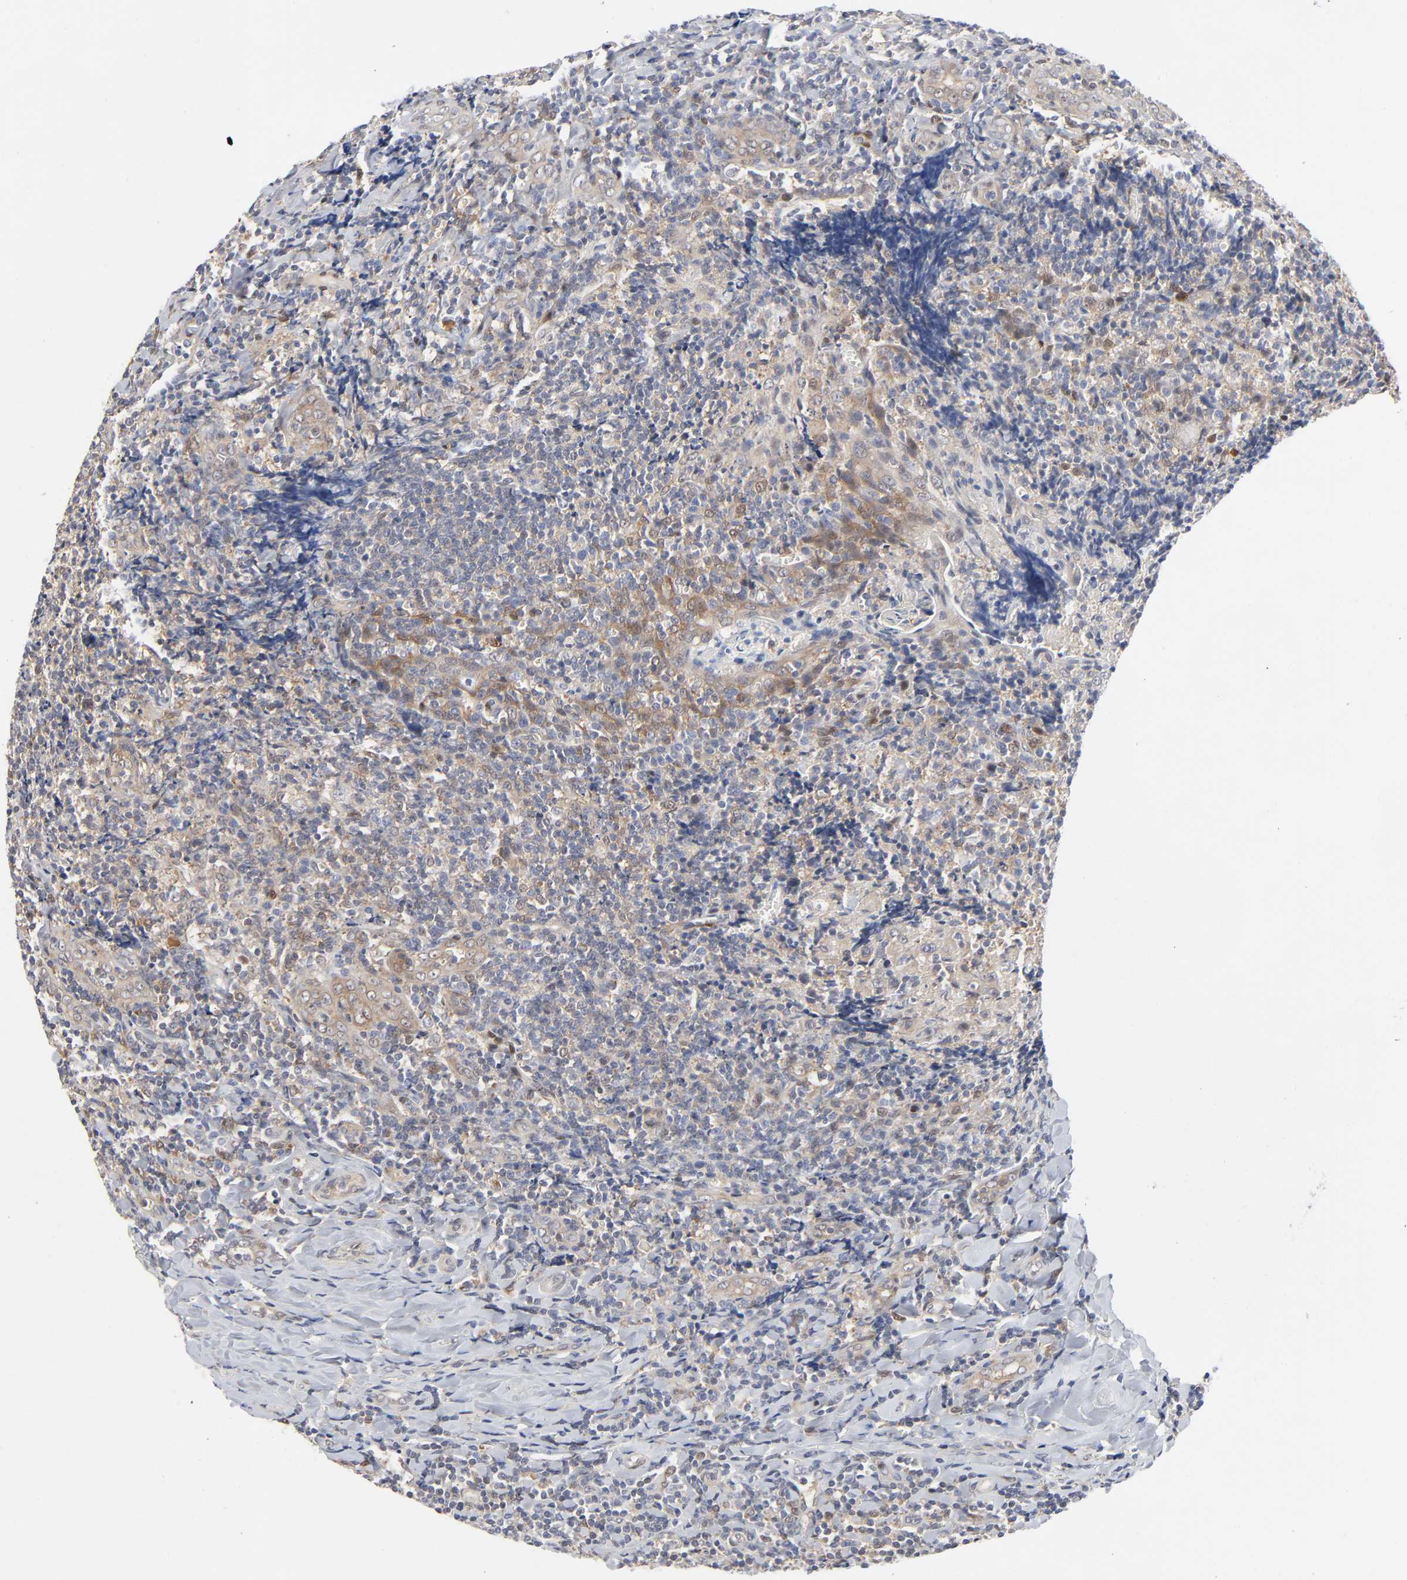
{"staining": {"intensity": "weak", "quantity": "25%-75%", "location": "cytoplasmic/membranous"}, "tissue": "tonsil", "cell_type": "Germinal center cells", "image_type": "normal", "snomed": [{"axis": "morphology", "description": "Normal tissue, NOS"}, {"axis": "topography", "description": "Tonsil"}], "caption": "Immunohistochemistry (IHC) (DAB) staining of normal tonsil demonstrates weak cytoplasmic/membranous protein staining in approximately 25%-75% of germinal center cells.", "gene": "PTEN", "patient": {"sex": "male", "age": 20}}